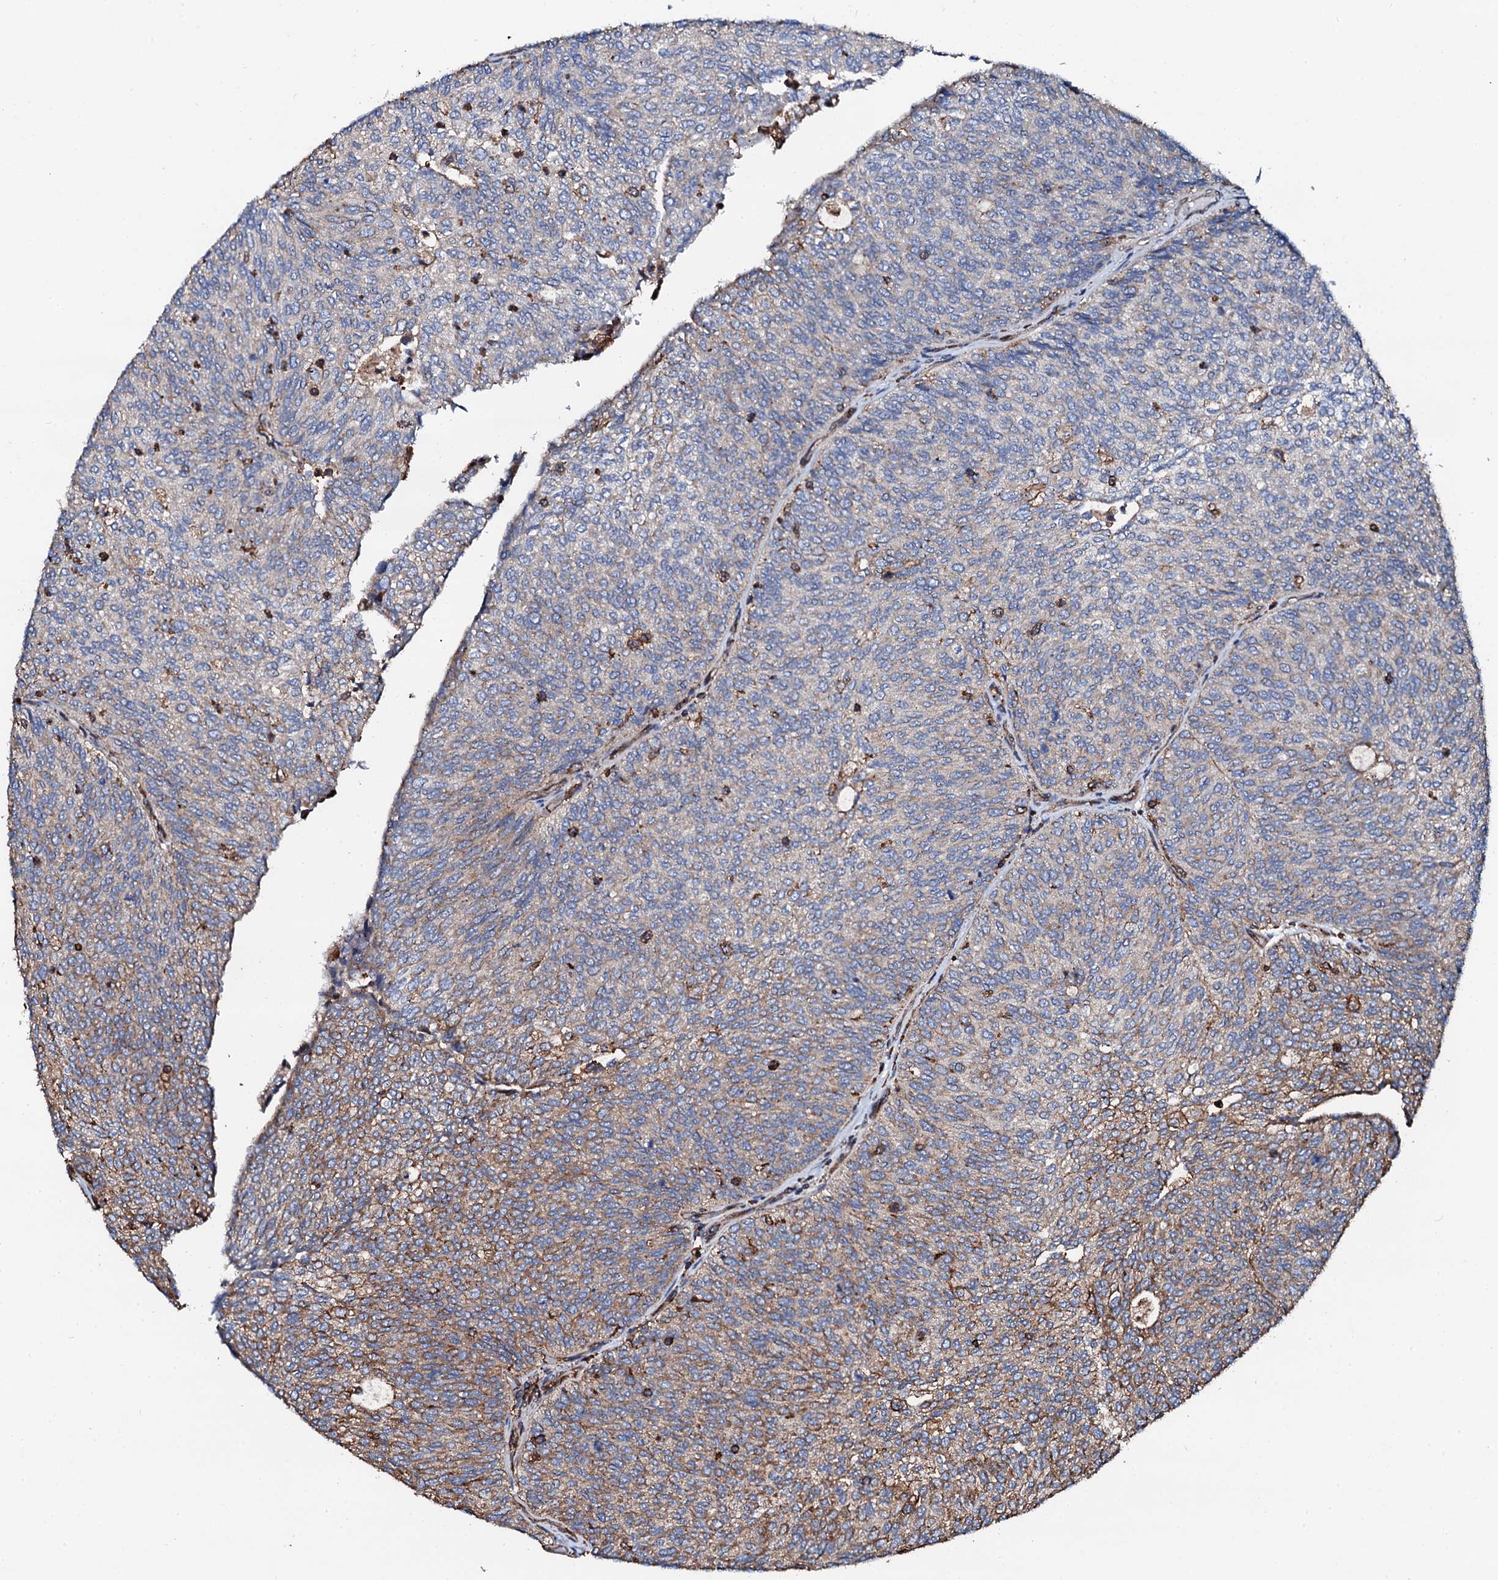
{"staining": {"intensity": "weak", "quantity": "25%-75%", "location": "cytoplasmic/membranous"}, "tissue": "urothelial cancer", "cell_type": "Tumor cells", "image_type": "cancer", "snomed": [{"axis": "morphology", "description": "Urothelial carcinoma, Low grade"}, {"axis": "topography", "description": "Urinary bladder"}], "caption": "Immunohistochemistry (IHC) of urothelial cancer displays low levels of weak cytoplasmic/membranous staining in about 25%-75% of tumor cells. The protein of interest is shown in brown color, while the nuclei are stained blue.", "gene": "INTS10", "patient": {"sex": "female", "age": 79}}